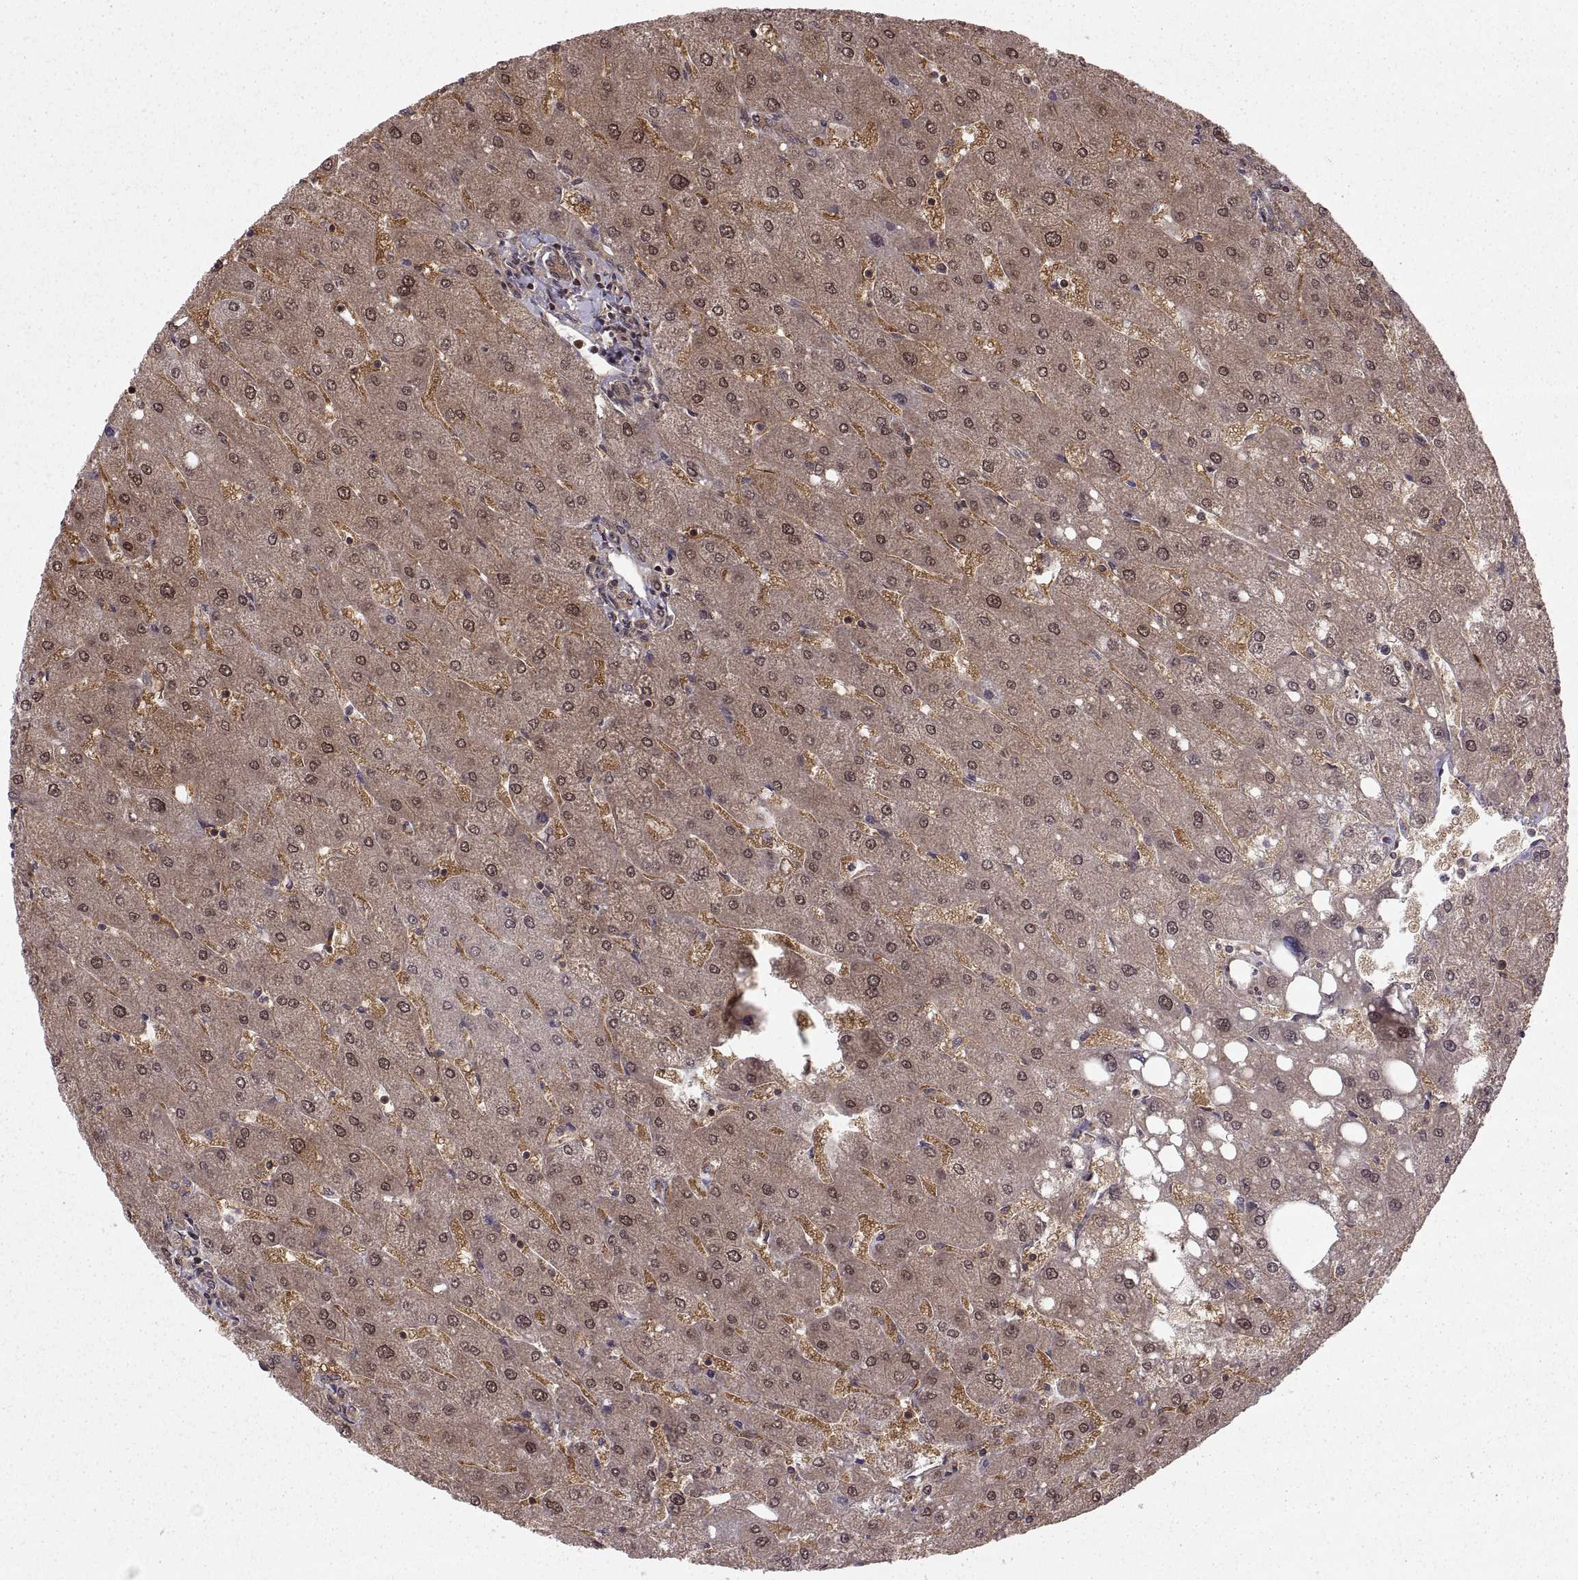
{"staining": {"intensity": "weak", "quantity": ">75%", "location": "cytoplasmic/membranous"}, "tissue": "liver", "cell_type": "Cholangiocytes", "image_type": "normal", "snomed": [{"axis": "morphology", "description": "Normal tissue, NOS"}, {"axis": "topography", "description": "Liver"}], "caption": "The photomicrograph displays immunohistochemical staining of benign liver. There is weak cytoplasmic/membranous expression is seen in approximately >75% of cholangiocytes. The staining was performed using DAB to visualize the protein expression in brown, while the nuclei were stained in blue with hematoxylin (Magnification: 20x).", "gene": "DEDD", "patient": {"sex": "male", "age": 67}}